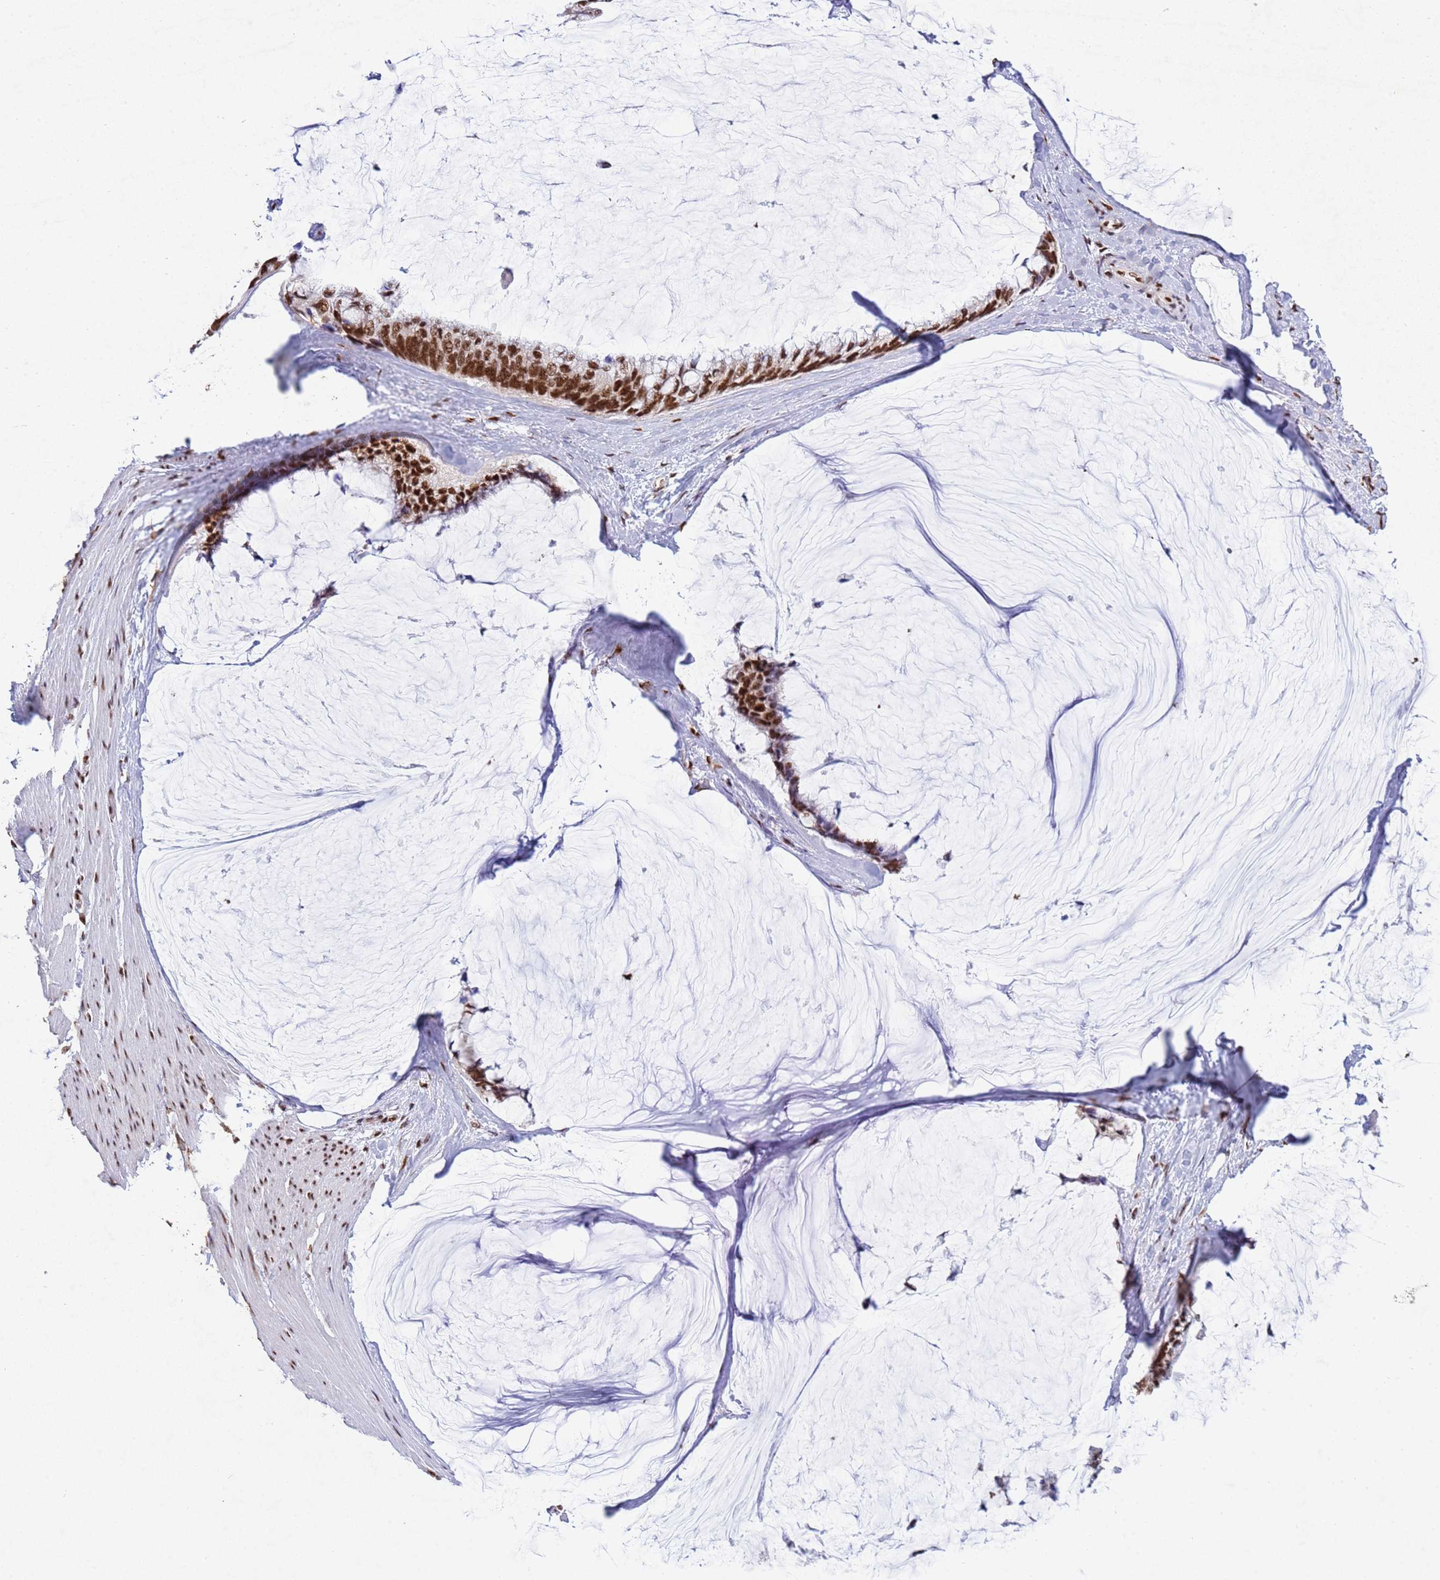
{"staining": {"intensity": "strong", "quantity": ">75%", "location": "nuclear"}, "tissue": "ovarian cancer", "cell_type": "Tumor cells", "image_type": "cancer", "snomed": [{"axis": "morphology", "description": "Cystadenocarcinoma, mucinous, NOS"}, {"axis": "topography", "description": "Ovary"}], "caption": "This is an image of immunohistochemistry (IHC) staining of ovarian mucinous cystadenocarcinoma, which shows strong positivity in the nuclear of tumor cells.", "gene": "ESF1", "patient": {"sex": "female", "age": 39}}